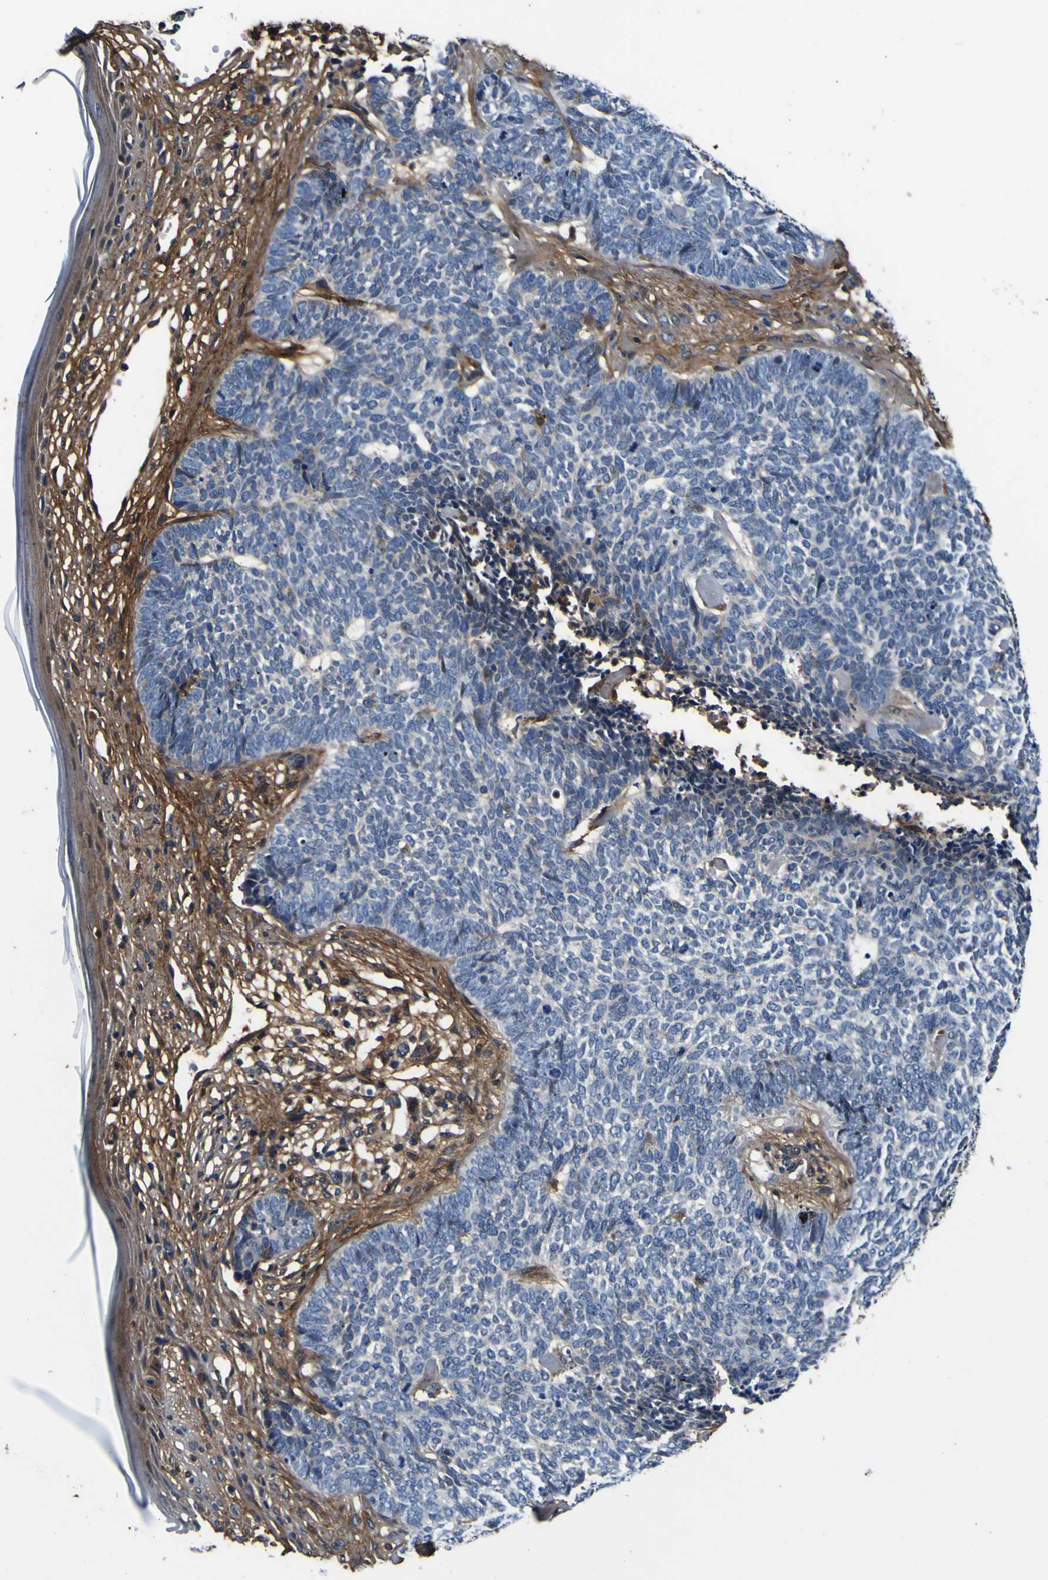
{"staining": {"intensity": "negative", "quantity": "none", "location": "none"}, "tissue": "skin cancer", "cell_type": "Tumor cells", "image_type": "cancer", "snomed": [{"axis": "morphology", "description": "Basal cell carcinoma"}, {"axis": "topography", "description": "Skin"}], "caption": "Protein analysis of skin cancer (basal cell carcinoma) demonstrates no significant positivity in tumor cells.", "gene": "POSTN", "patient": {"sex": "female", "age": 84}}